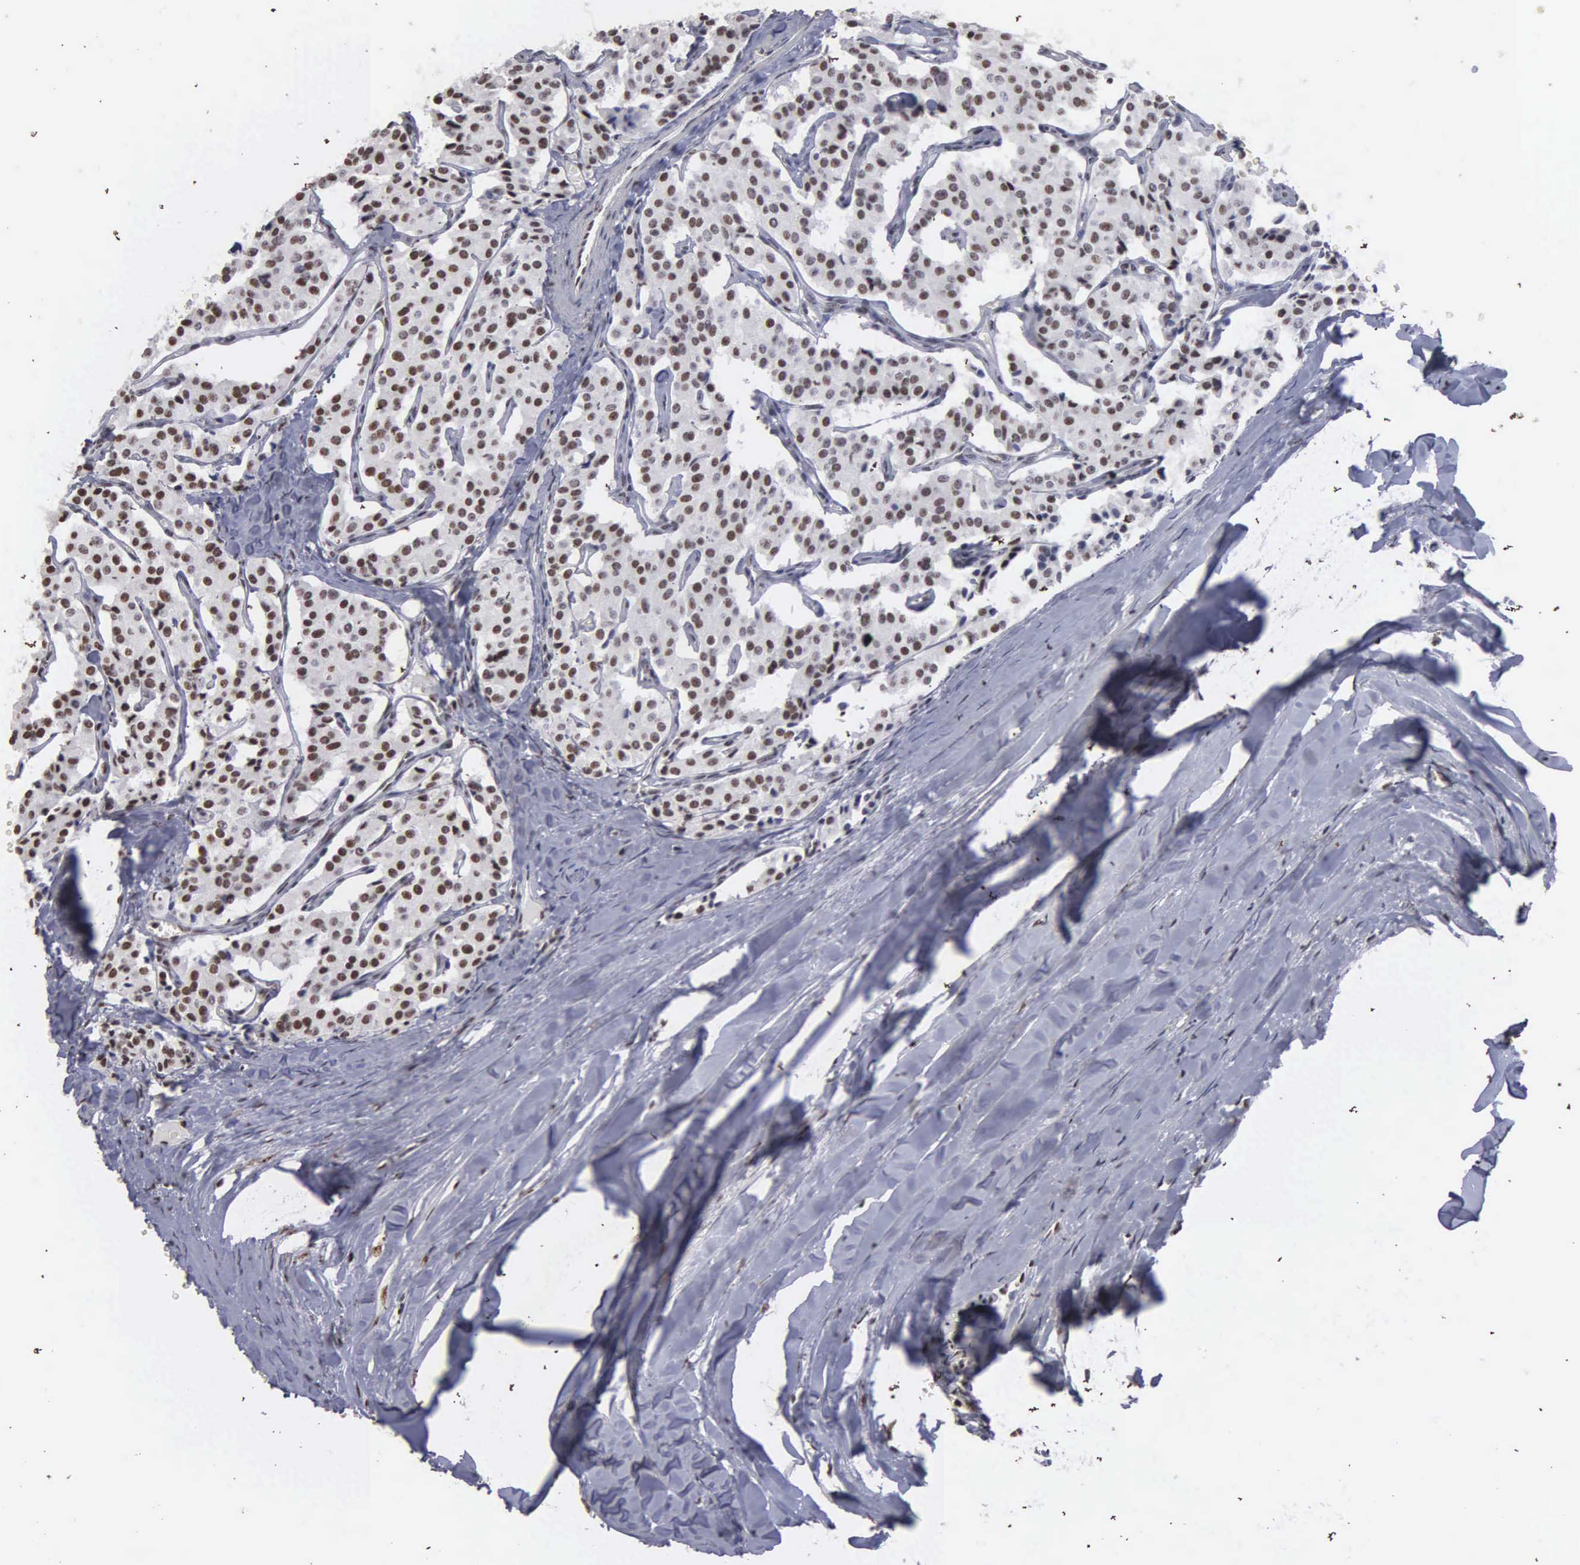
{"staining": {"intensity": "strong", "quantity": ">75%", "location": "nuclear"}, "tissue": "carcinoid", "cell_type": "Tumor cells", "image_type": "cancer", "snomed": [{"axis": "morphology", "description": "Carcinoid, malignant, NOS"}, {"axis": "topography", "description": "Bronchus"}], "caption": "Immunohistochemical staining of malignant carcinoid displays strong nuclear protein staining in approximately >75% of tumor cells.", "gene": "KIAA0586", "patient": {"sex": "male", "age": 55}}